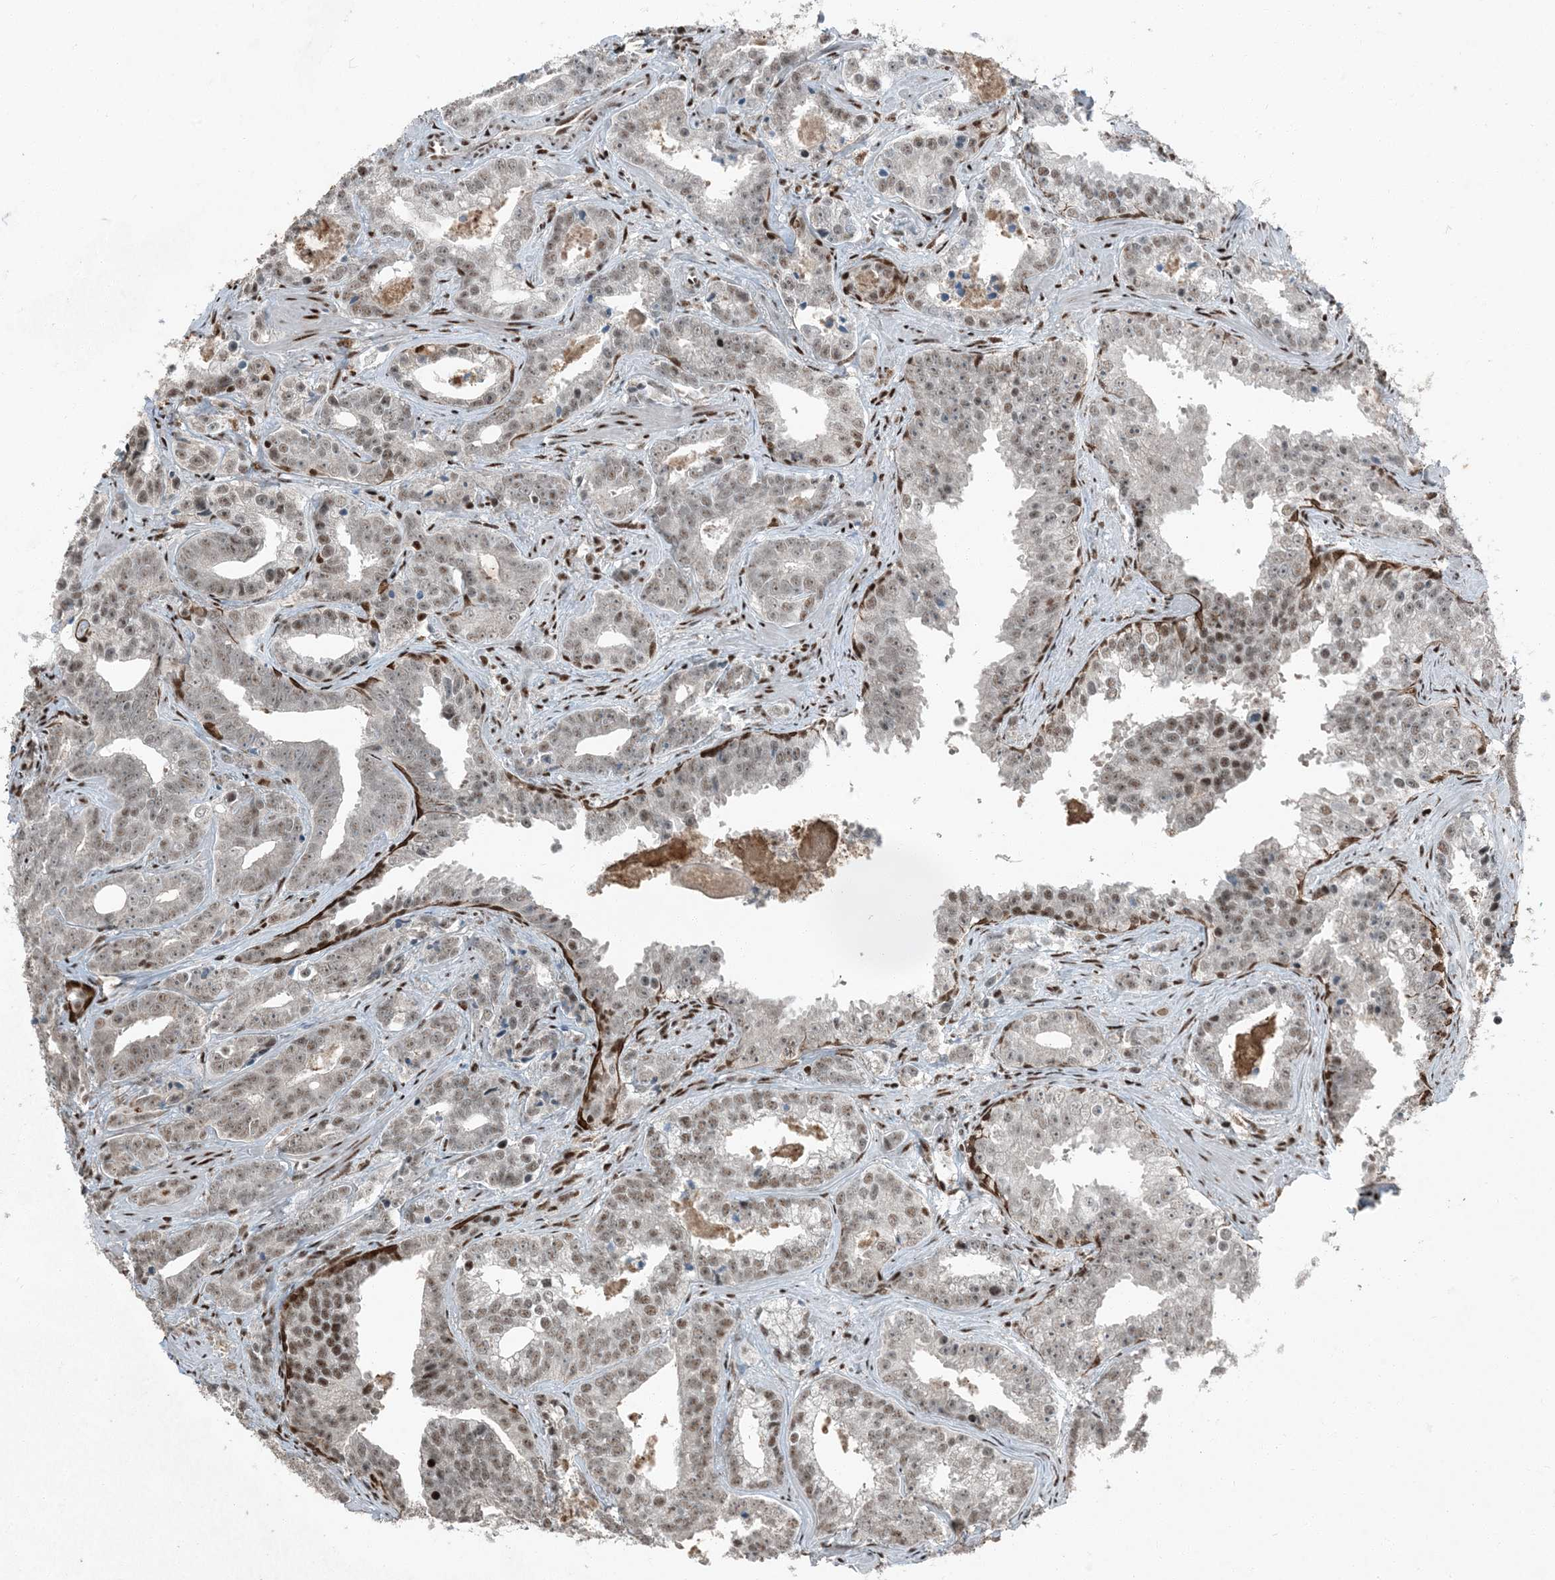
{"staining": {"intensity": "moderate", "quantity": "25%-75%", "location": "nuclear"}, "tissue": "prostate cancer", "cell_type": "Tumor cells", "image_type": "cancer", "snomed": [{"axis": "morphology", "description": "Adenocarcinoma, High grade"}, {"axis": "topography", "description": "Prostate"}], "caption": "Immunohistochemical staining of prostate cancer (high-grade adenocarcinoma) exhibits medium levels of moderate nuclear positivity in approximately 25%-75% of tumor cells. The staining was performed using DAB to visualize the protein expression in brown, while the nuclei were stained in blue with hematoxylin (Magnification: 20x).", "gene": "TADA2B", "patient": {"sex": "male", "age": 62}}